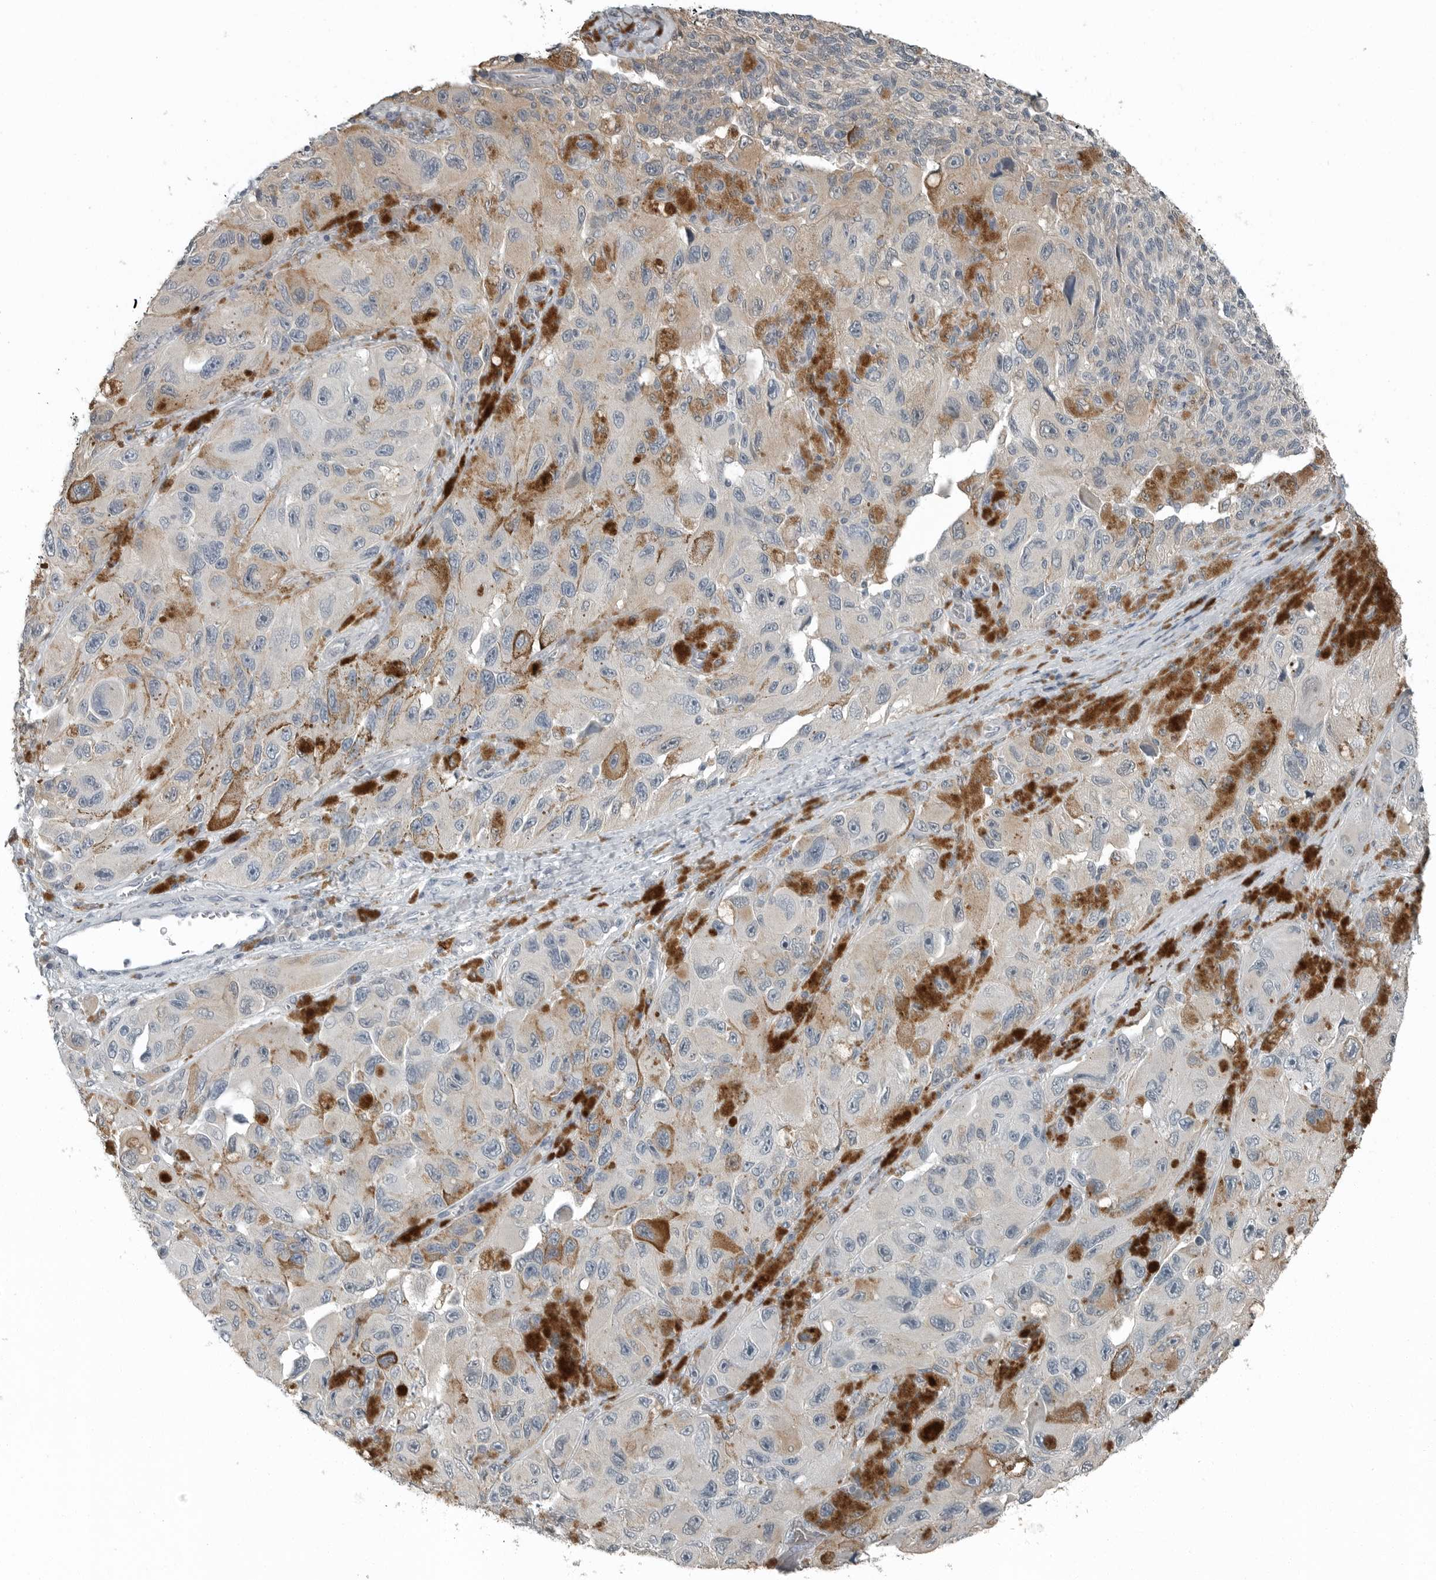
{"staining": {"intensity": "negative", "quantity": "none", "location": "none"}, "tissue": "melanoma", "cell_type": "Tumor cells", "image_type": "cancer", "snomed": [{"axis": "morphology", "description": "Malignant melanoma, NOS"}, {"axis": "topography", "description": "Skin"}], "caption": "Tumor cells show no significant protein expression in melanoma.", "gene": "KYAT1", "patient": {"sex": "female", "age": 73}}